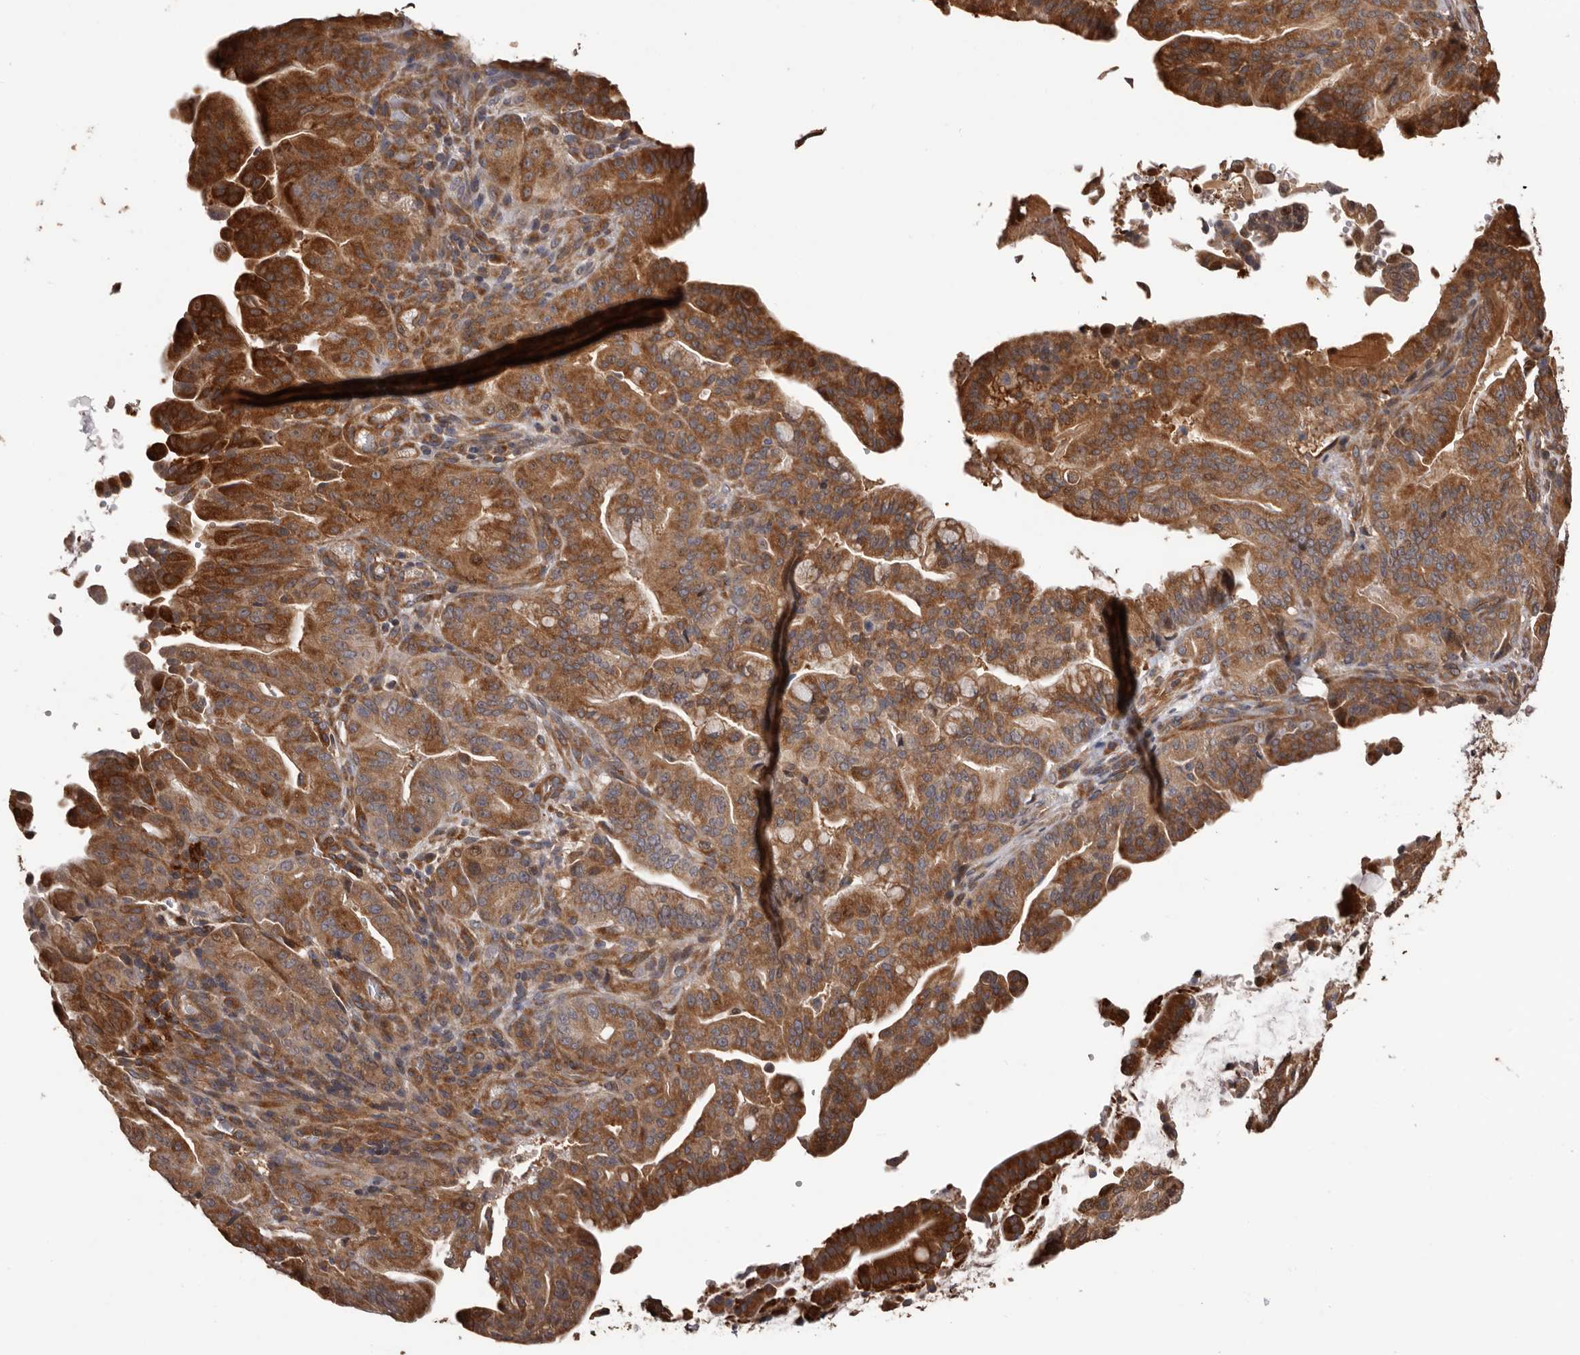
{"staining": {"intensity": "moderate", "quantity": ">75%", "location": "cytoplasmic/membranous"}, "tissue": "pancreatic cancer", "cell_type": "Tumor cells", "image_type": "cancer", "snomed": [{"axis": "morphology", "description": "Adenocarcinoma, NOS"}, {"axis": "topography", "description": "Pancreas"}], "caption": "A high-resolution image shows IHC staining of pancreatic adenocarcinoma, which reveals moderate cytoplasmic/membranous staining in approximately >75% of tumor cells.", "gene": "ADAMTS2", "patient": {"sex": "male", "age": 63}}